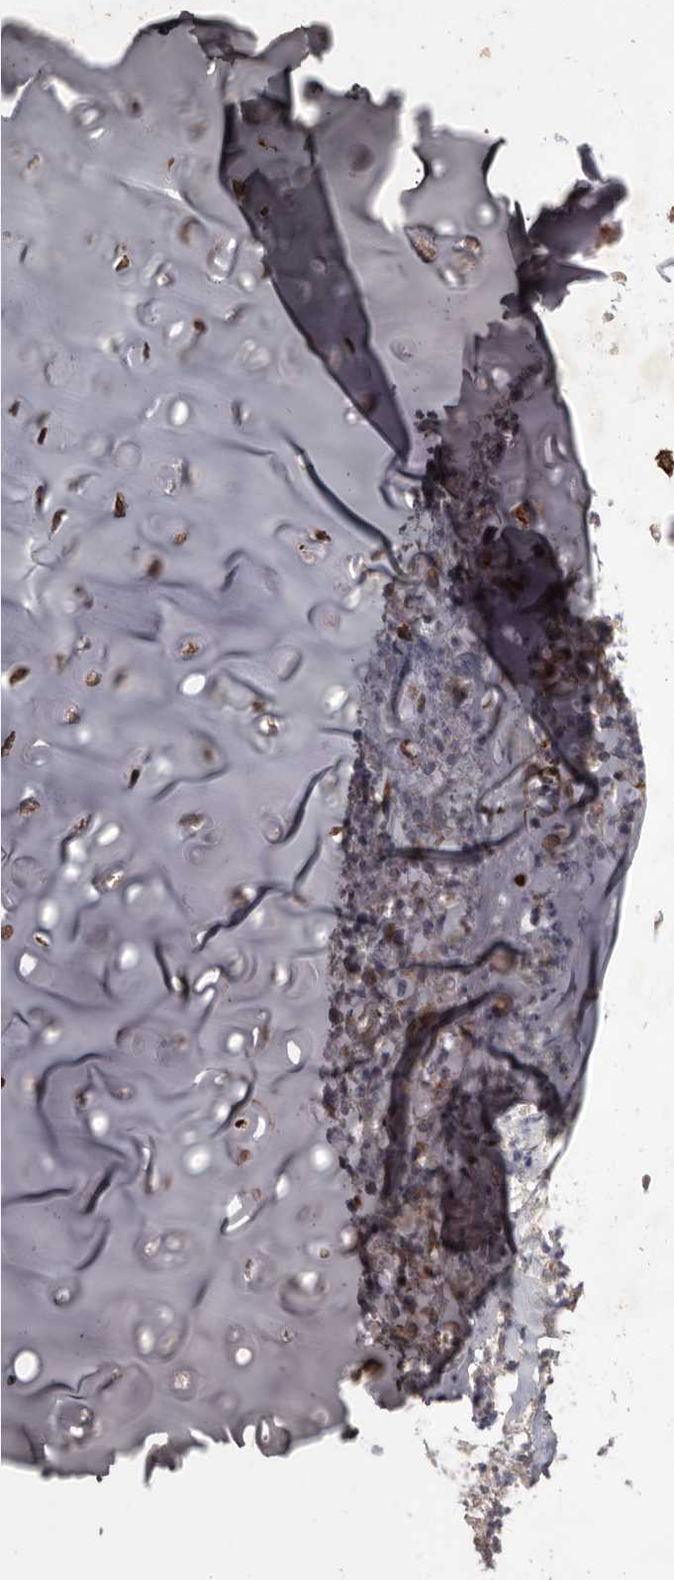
{"staining": {"intensity": "moderate", "quantity": ">75%", "location": "cytoplasmic/membranous"}, "tissue": "soft tissue", "cell_type": "Chondrocytes", "image_type": "normal", "snomed": [{"axis": "morphology", "description": "Normal tissue, NOS"}, {"axis": "morphology", "description": "Basal cell carcinoma"}, {"axis": "topography", "description": "Cartilage tissue"}, {"axis": "topography", "description": "Nasopharynx"}, {"axis": "topography", "description": "Oral tissue"}], "caption": "DAB immunohistochemical staining of benign soft tissue displays moderate cytoplasmic/membranous protein positivity in approximately >75% of chondrocytes.", "gene": "FLAD1", "patient": {"sex": "female", "age": 77}}